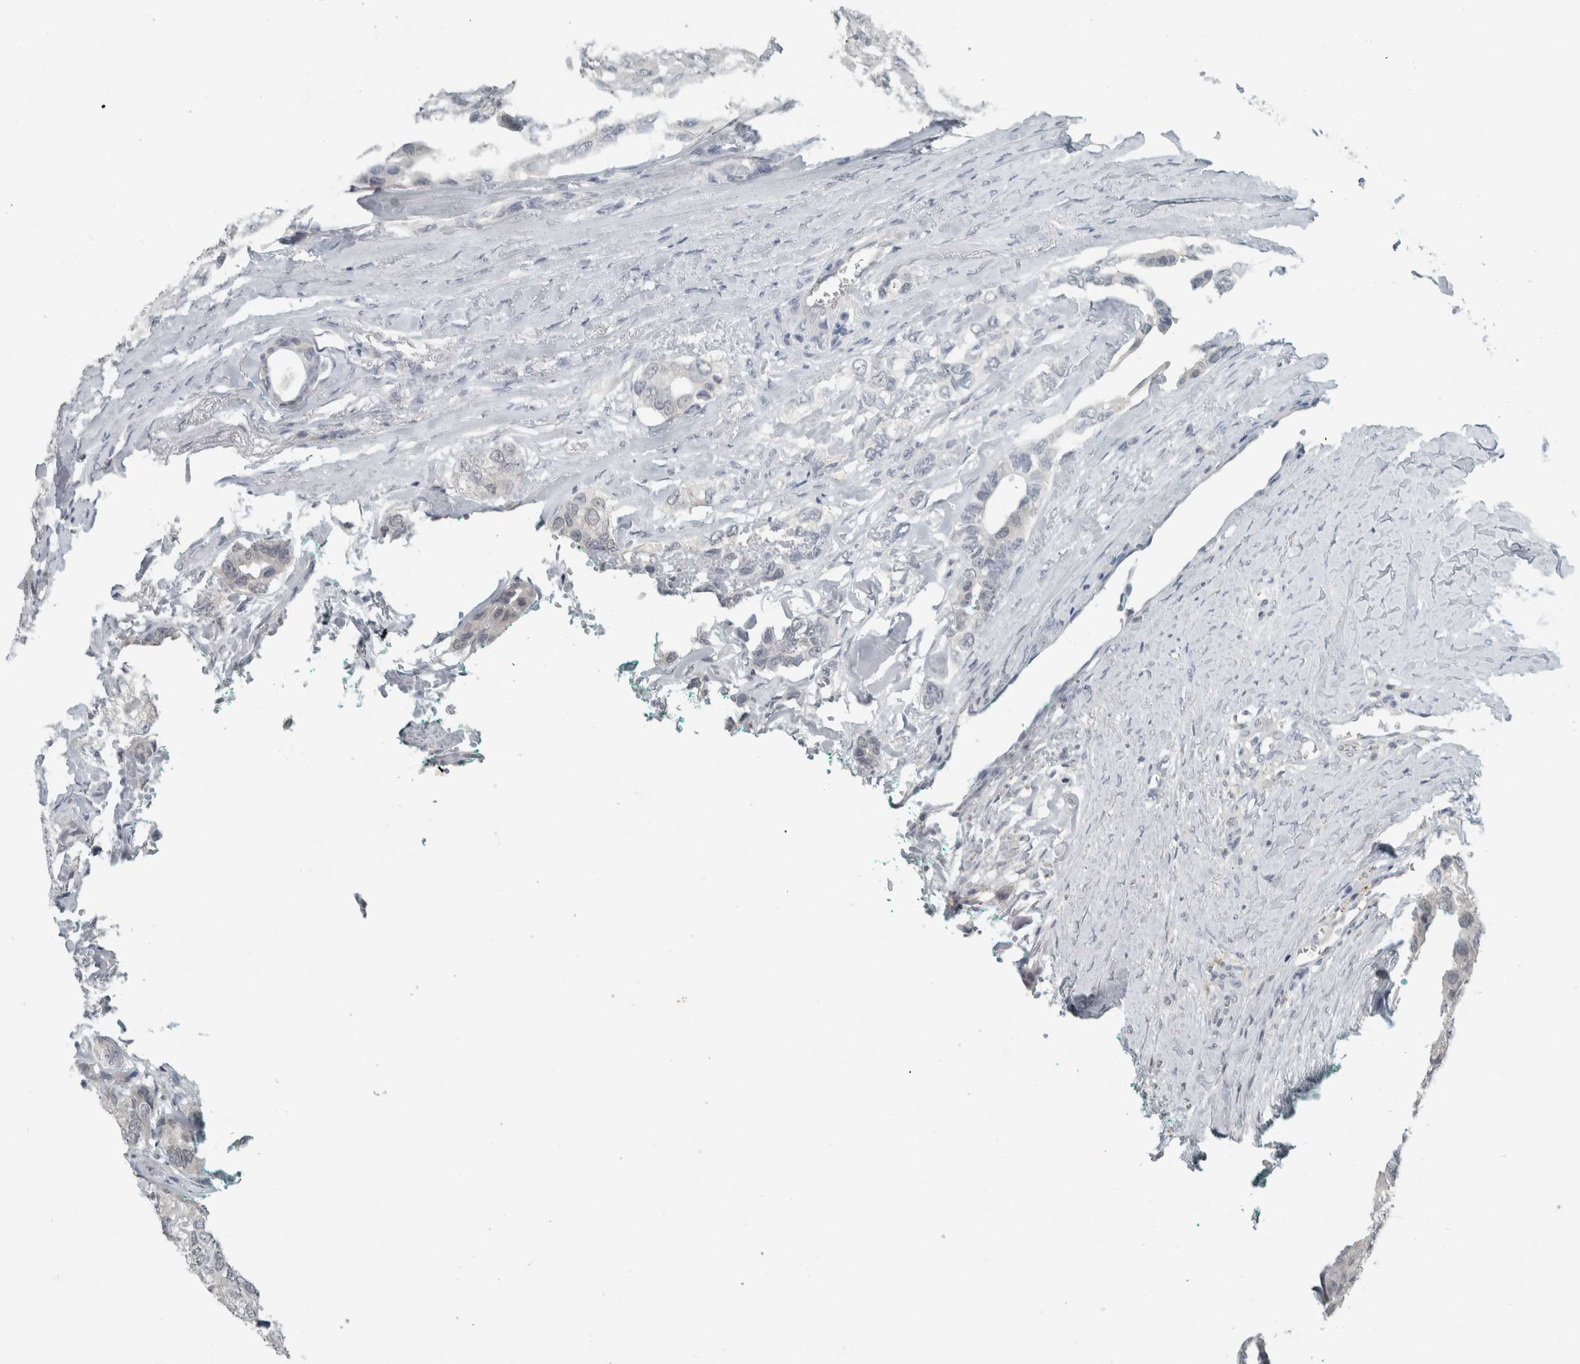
{"staining": {"intensity": "negative", "quantity": "none", "location": "none"}, "tissue": "head and neck cancer", "cell_type": "Tumor cells", "image_type": "cancer", "snomed": [{"axis": "morphology", "description": "Adenocarcinoma, NOS"}, {"axis": "topography", "description": "Salivary gland, NOS"}, {"axis": "topography", "description": "Head-Neck"}], "caption": "DAB immunohistochemical staining of human adenocarcinoma (head and neck) reveals no significant positivity in tumor cells.", "gene": "TRIT1", "patient": {"sex": "female", "age": 76}}